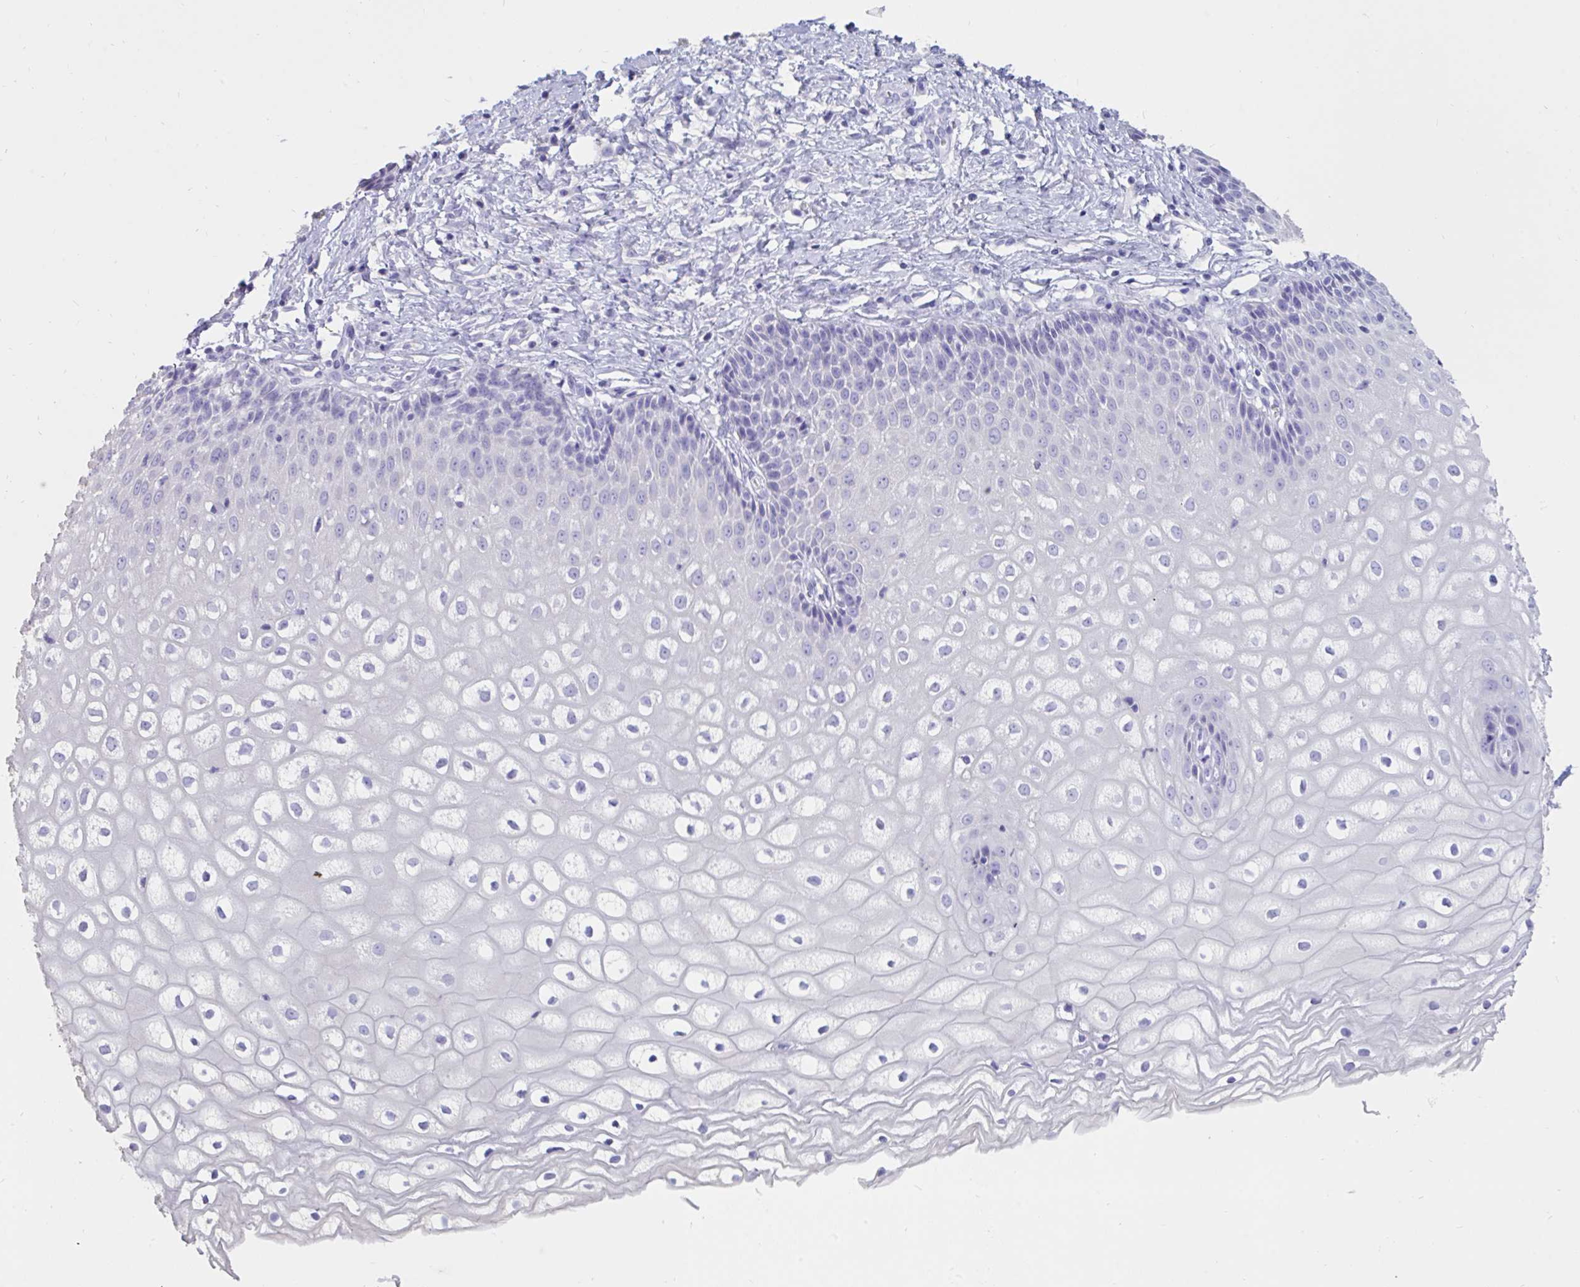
{"staining": {"intensity": "negative", "quantity": "none", "location": "none"}, "tissue": "cervix", "cell_type": "Glandular cells", "image_type": "normal", "snomed": [{"axis": "morphology", "description": "Normal tissue, NOS"}, {"axis": "topography", "description": "Cervix"}], "caption": "The photomicrograph demonstrates no staining of glandular cells in normal cervix. (DAB IHC with hematoxylin counter stain).", "gene": "TNNC1", "patient": {"sex": "female", "age": 36}}